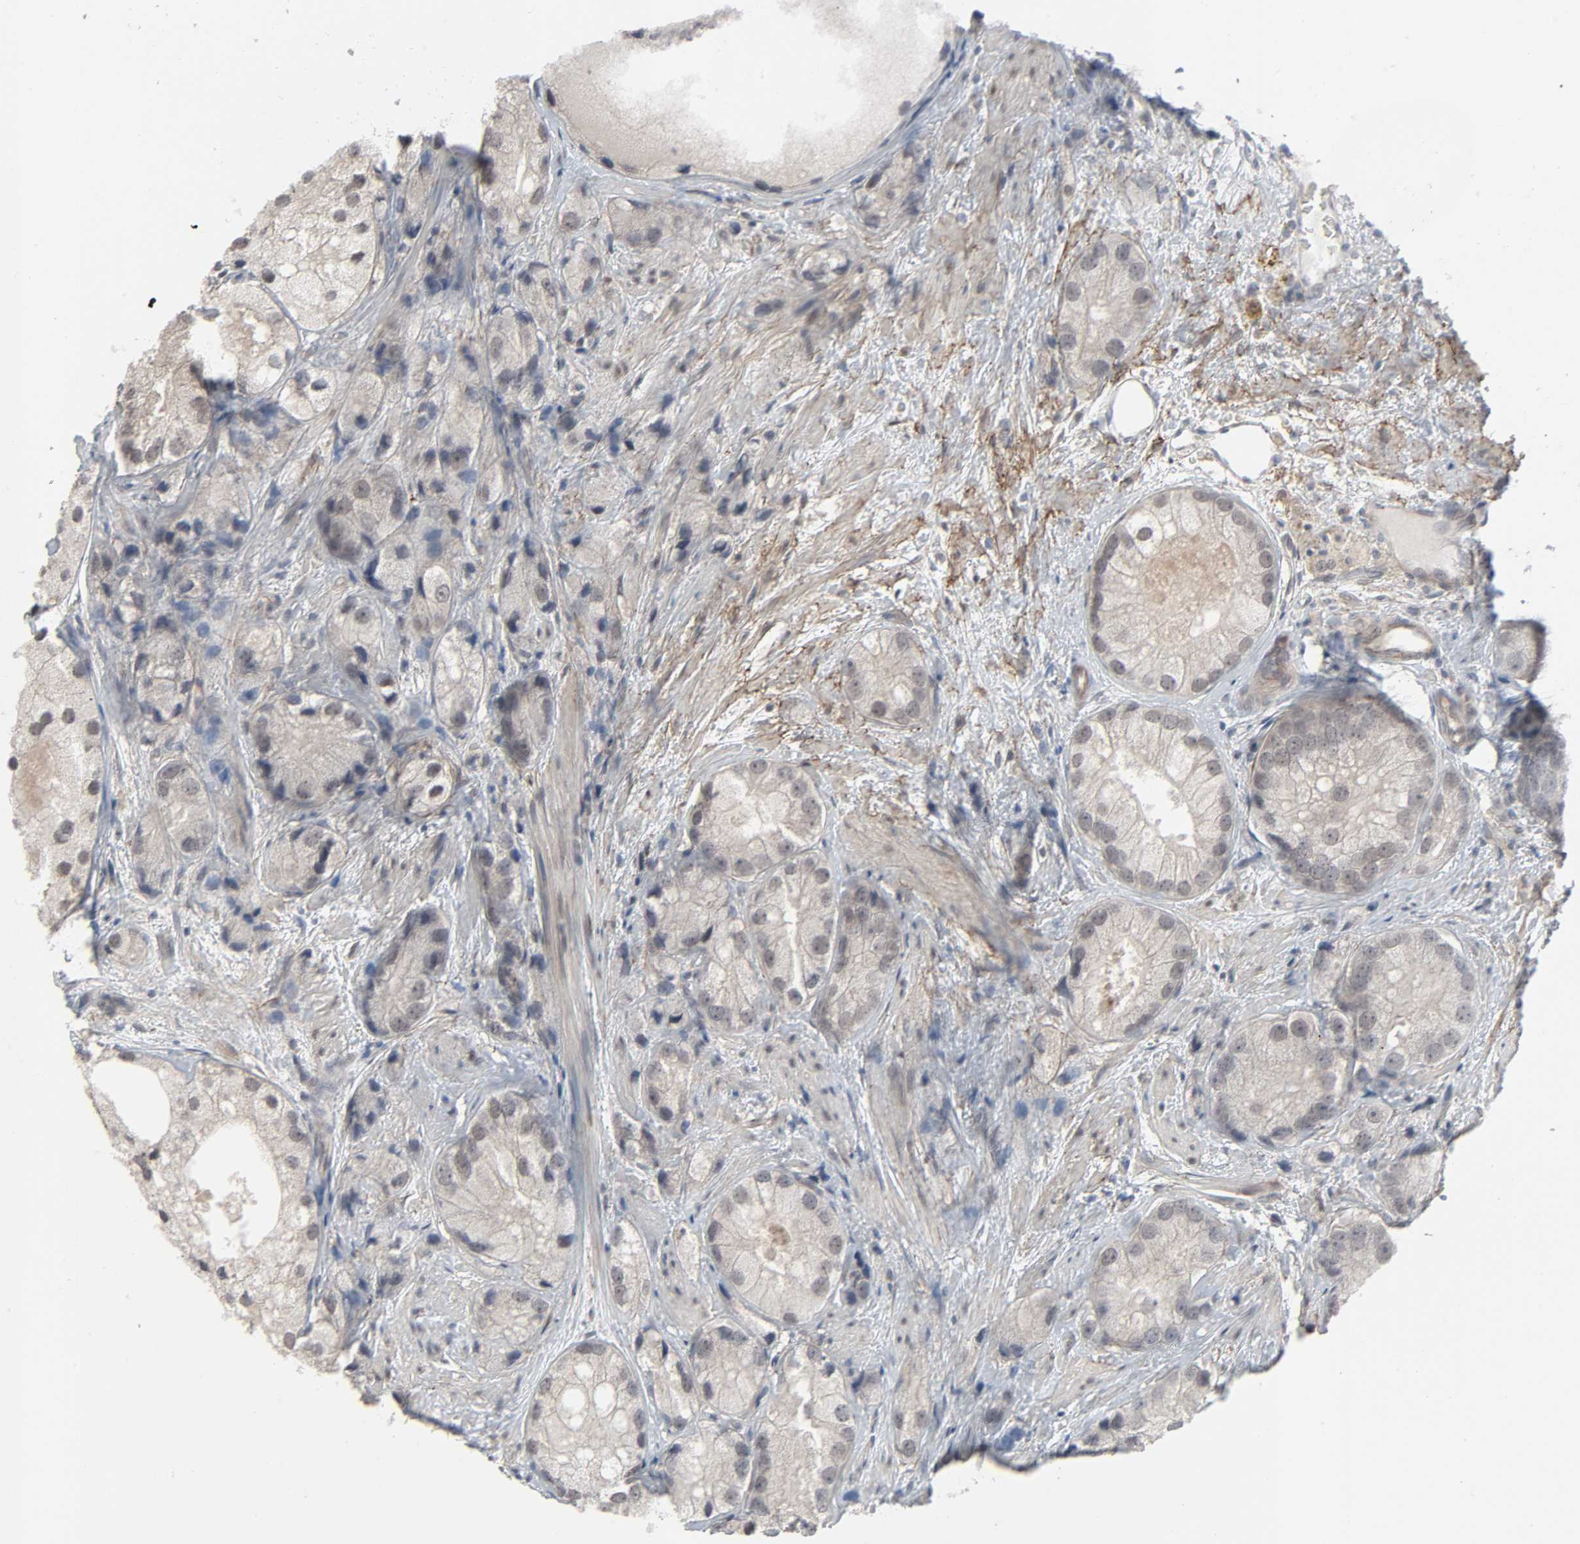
{"staining": {"intensity": "negative", "quantity": "none", "location": "none"}, "tissue": "prostate cancer", "cell_type": "Tumor cells", "image_type": "cancer", "snomed": [{"axis": "morphology", "description": "Adenocarcinoma, Low grade"}, {"axis": "topography", "description": "Prostate"}], "caption": "Immunohistochemistry (IHC) of prostate adenocarcinoma (low-grade) exhibits no staining in tumor cells. (Stains: DAB immunohistochemistry (IHC) with hematoxylin counter stain, Microscopy: brightfield microscopy at high magnification).", "gene": "ZNF222", "patient": {"sex": "male", "age": 69}}